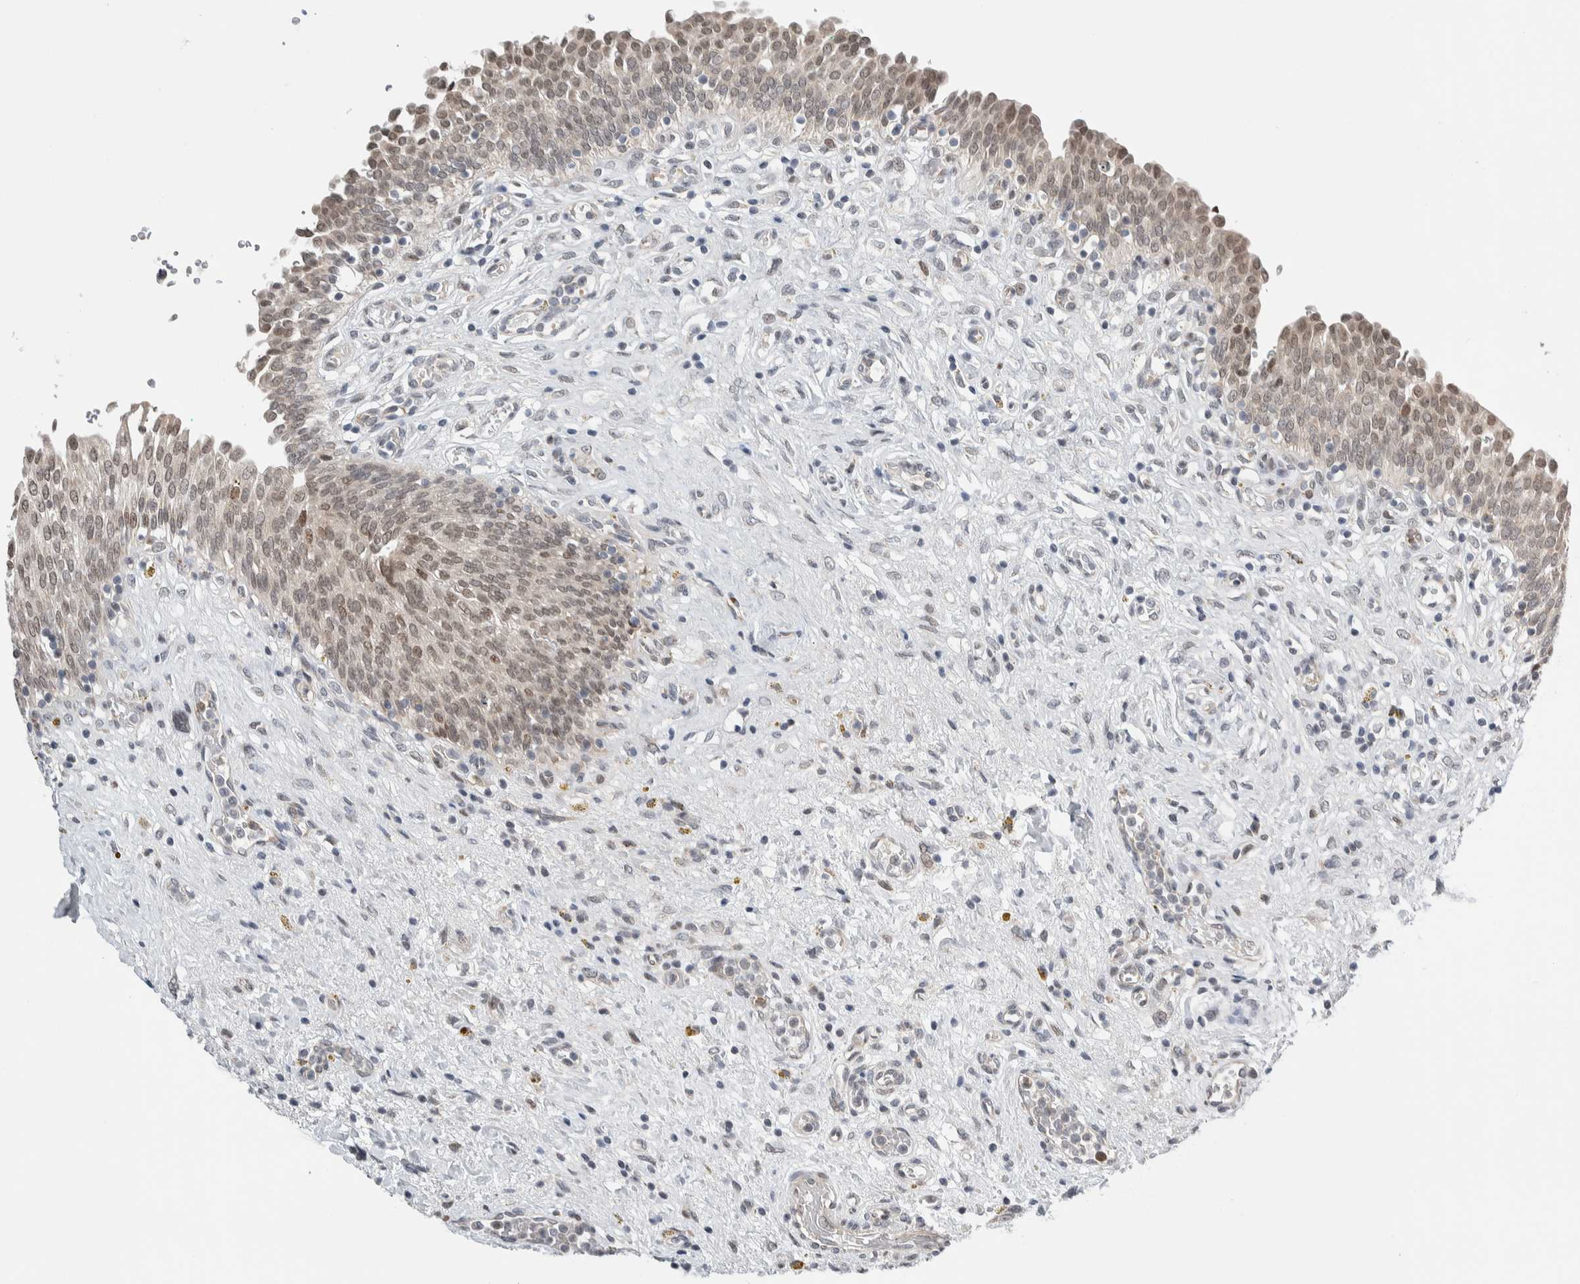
{"staining": {"intensity": "moderate", "quantity": "25%-75%", "location": "cytoplasmic/membranous,nuclear"}, "tissue": "urinary bladder", "cell_type": "Urothelial cells", "image_type": "normal", "snomed": [{"axis": "morphology", "description": "Urothelial carcinoma, High grade"}, {"axis": "topography", "description": "Urinary bladder"}], "caption": "DAB immunohistochemical staining of unremarkable urinary bladder shows moderate cytoplasmic/membranous,nuclear protein staining in approximately 25%-75% of urothelial cells. The staining is performed using DAB brown chromogen to label protein expression. The nuclei are counter-stained blue using hematoxylin.", "gene": "NEUROD1", "patient": {"sex": "male", "age": 46}}